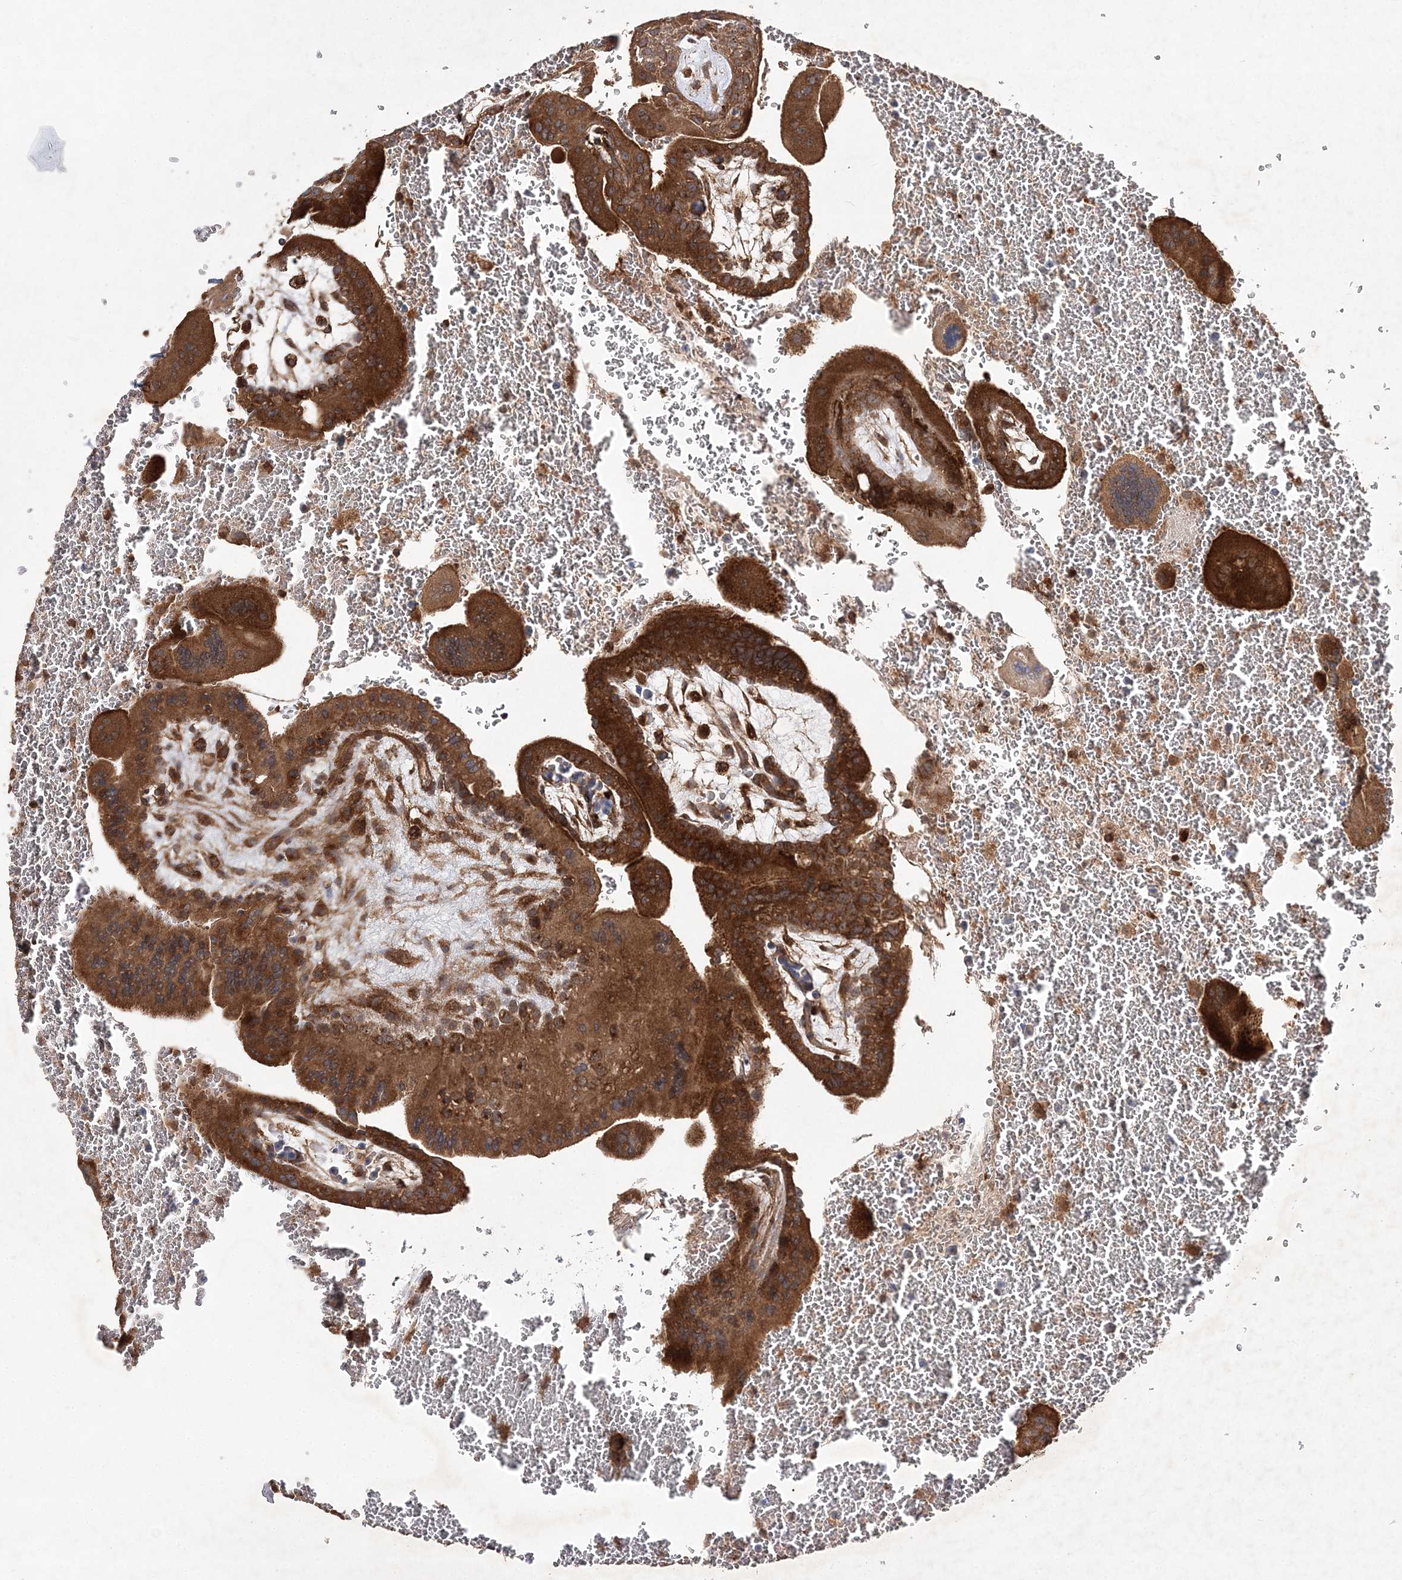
{"staining": {"intensity": "strong", "quantity": ">75%", "location": "cytoplasmic/membranous"}, "tissue": "placenta", "cell_type": "Trophoblastic cells", "image_type": "normal", "snomed": [{"axis": "morphology", "description": "Normal tissue, NOS"}, {"axis": "topography", "description": "Placenta"}], "caption": "Trophoblastic cells display high levels of strong cytoplasmic/membranous staining in approximately >75% of cells in benign placenta.", "gene": "TMEM9B", "patient": {"sex": "female", "age": 35}}